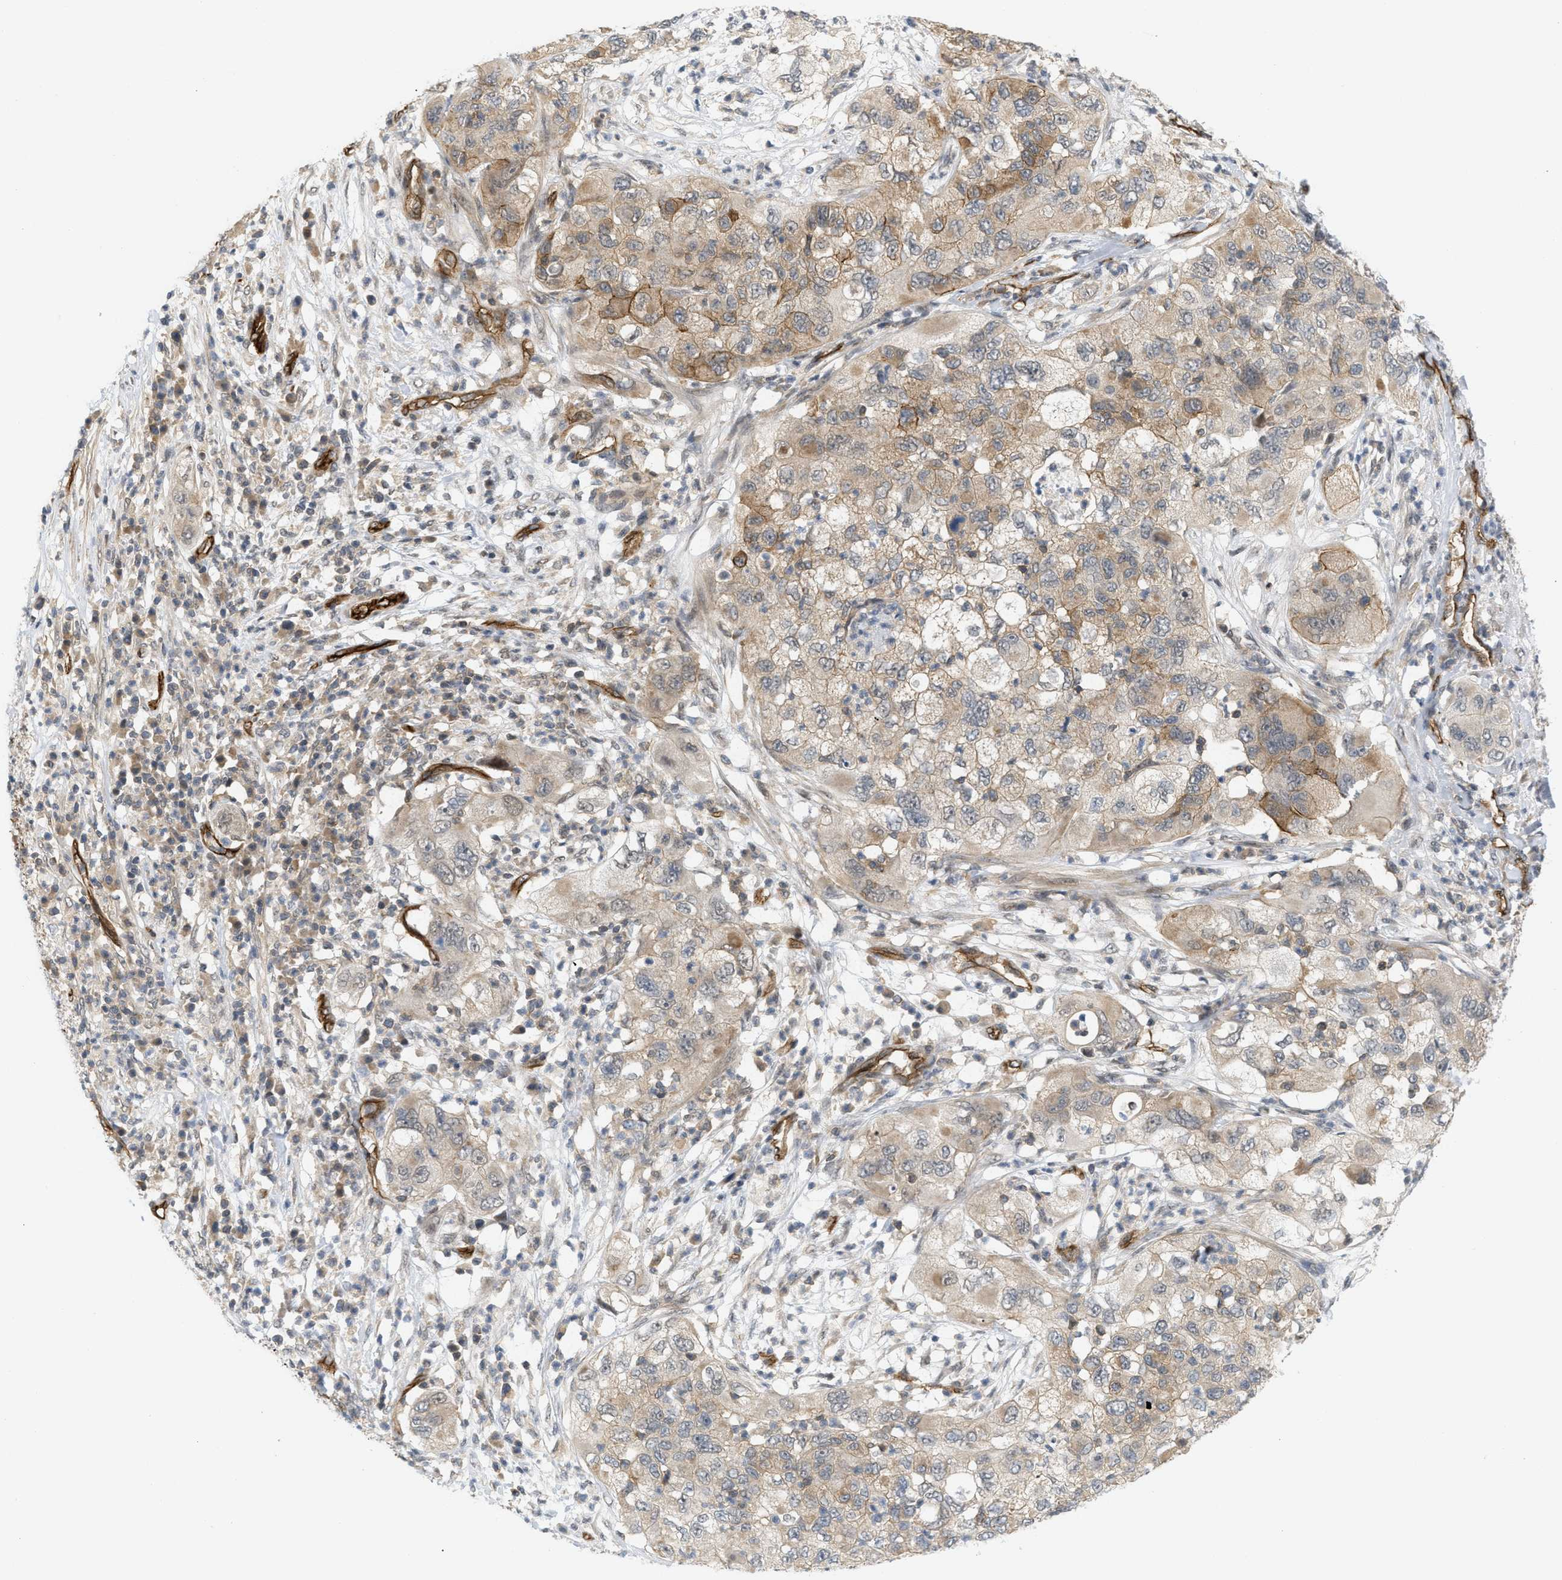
{"staining": {"intensity": "moderate", "quantity": ">75%", "location": "cytoplasmic/membranous"}, "tissue": "pancreatic cancer", "cell_type": "Tumor cells", "image_type": "cancer", "snomed": [{"axis": "morphology", "description": "Adenocarcinoma, NOS"}, {"axis": "topography", "description": "Pancreas"}], "caption": "Immunohistochemistry (DAB (3,3'-diaminobenzidine)) staining of pancreatic adenocarcinoma displays moderate cytoplasmic/membranous protein staining in about >75% of tumor cells.", "gene": "PALMD", "patient": {"sex": "female", "age": 78}}